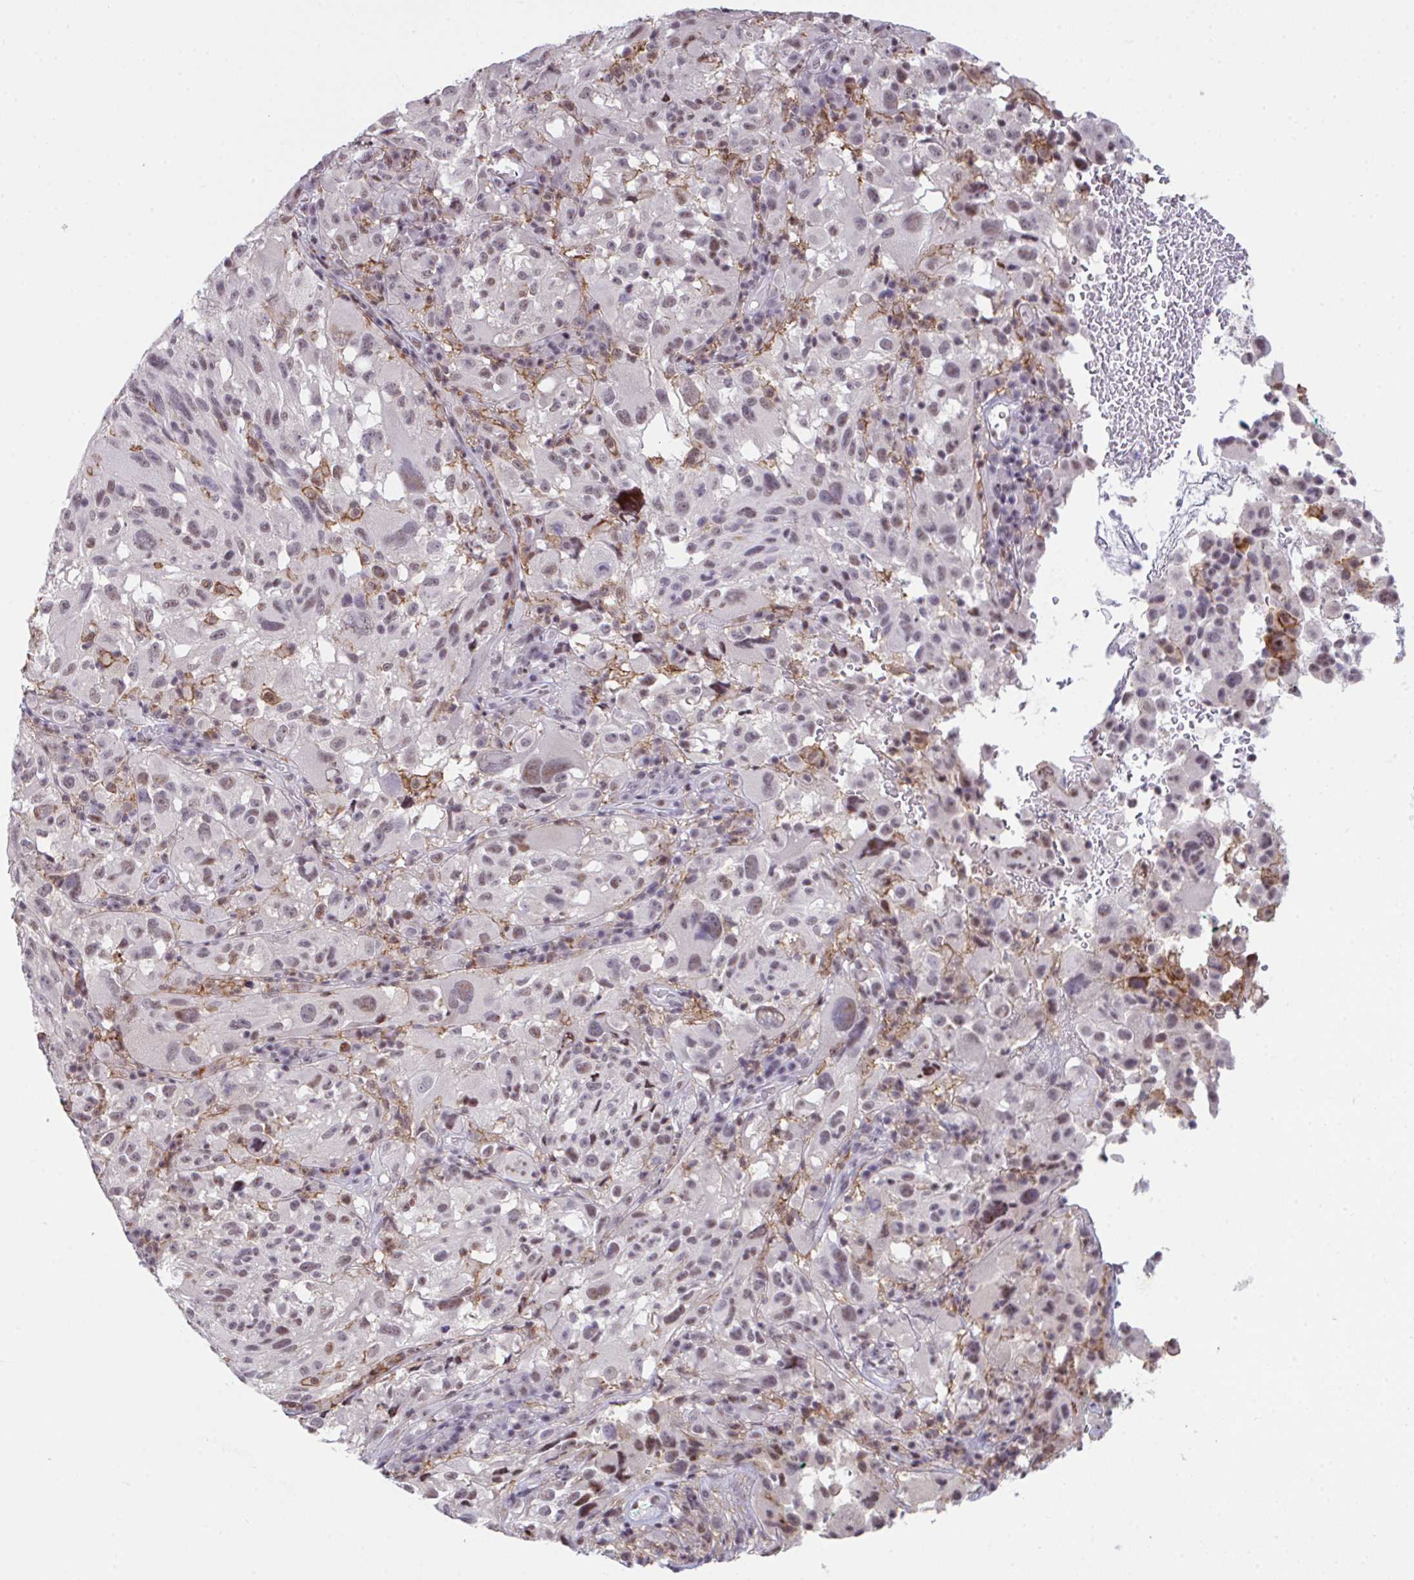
{"staining": {"intensity": "weak", "quantity": "25%-75%", "location": "nuclear"}, "tissue": "melanoma", "cell_type": "Tumor cells", "image_type": "cancer", "snomed": [{"axis": "morphology", "description": "Malignant melanoma, NOS"}, {"axis": "topography", "description": "Skin"}], "caption": "Brown immunohistochemical staining in melanoma exhibits weak nuclear positivity in approximately 25%-75% of tumor cells.", "gene": "OR6K3", "patient": {"sex": "female", "age": 71}}